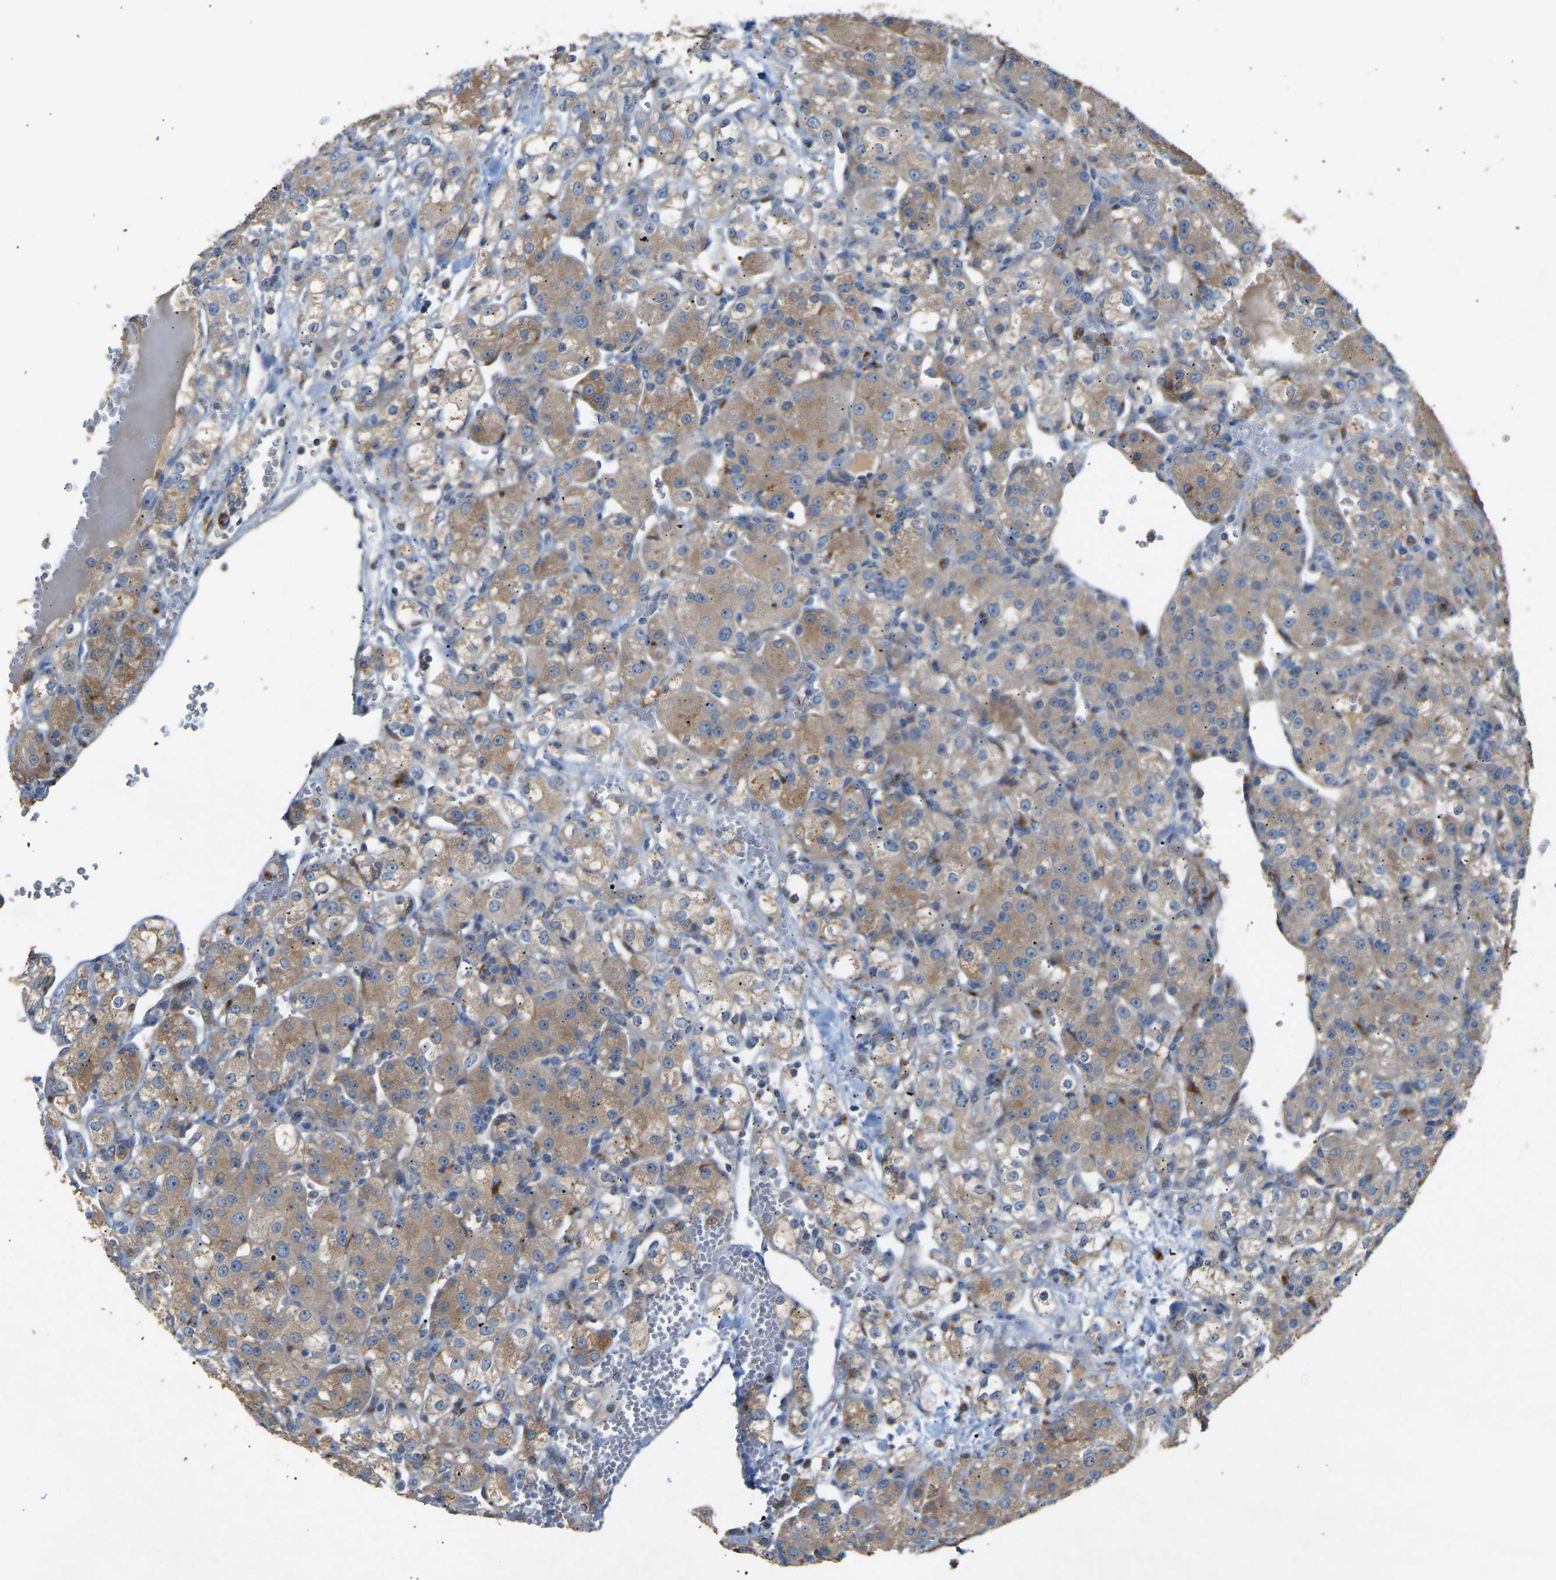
{"staining": {"intensity": "weak", "quantity": ">75%", "location": "cytoplasmic/membranous"}, "tissue": "renal cancer", "cell_type": "Tumor cells", "image_type": "cancer", "snomed": [{"axis": "morphology", "description": "Normal tissue, NOS"}, {"axis": "morphology", "description": "Adenocarcinoma, NOS"}, {"axis": "topography", "description": "Kidney"}], "caption": "Protein expression analysis of renal cancer reveals weak cytoplasmic/membranous expression in approximately >75% of tumor cells.", "gene": "RGP1", "patient": {"sex": "male", "age": 61}}